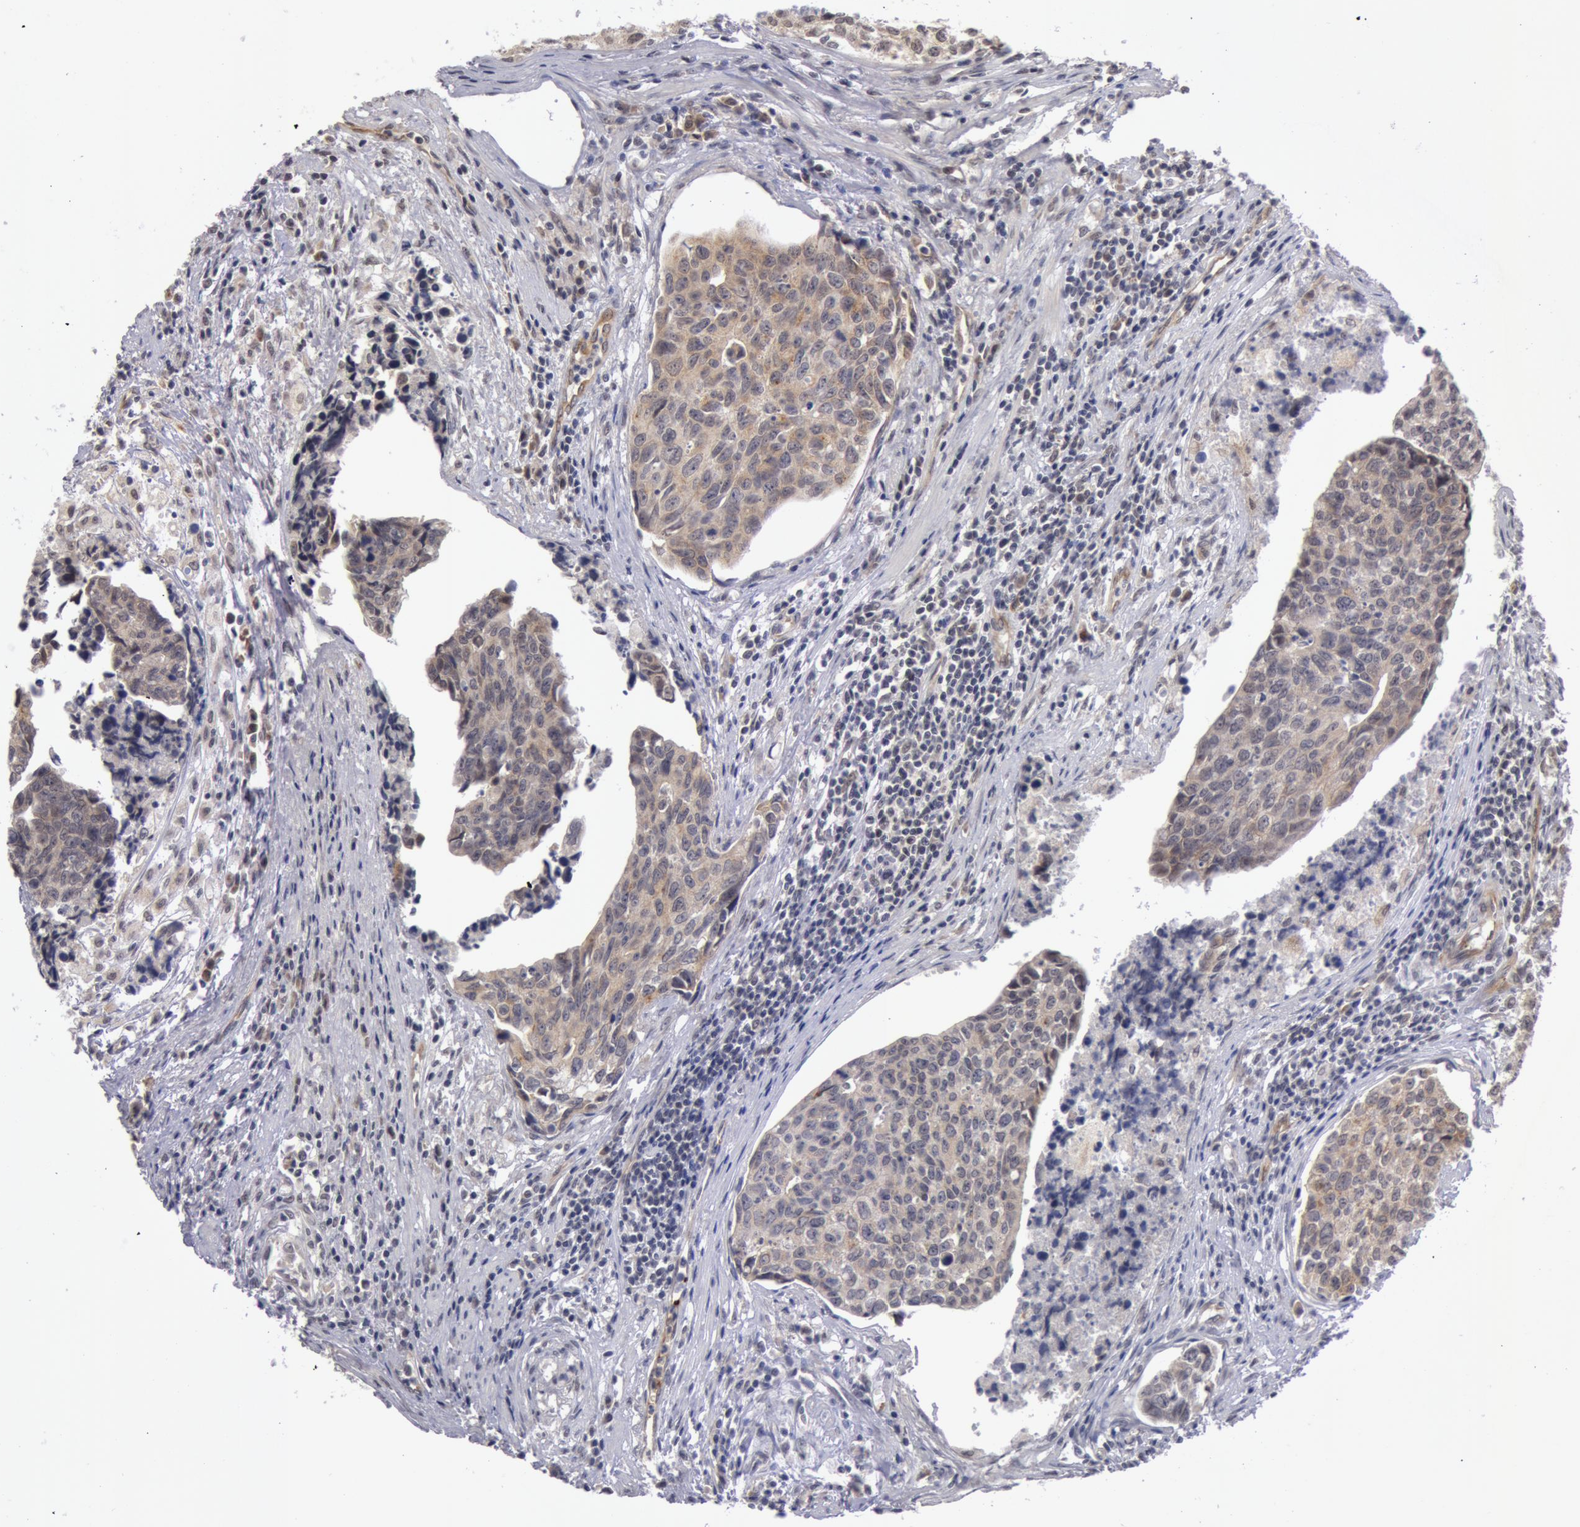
{"staining": {"intensity": "weak", "quantity": "<25%", "location": "cytoplasmic/membranous"}, "tissue": "urothelial cancer", "cell_type": "Tumor cells", "image_type": "cancer", "snomed": [{"axis": "morphology", "description": "Urothelial carcinoma, High grade"}, {"axis": "topography", "description": "Urinary bladder"}], "caption": "The micrograph reveals no staining of tumor cells in urothelial cancer.", "gene": "SYTL4", "patient": {"sex": "male", "age": 81}}